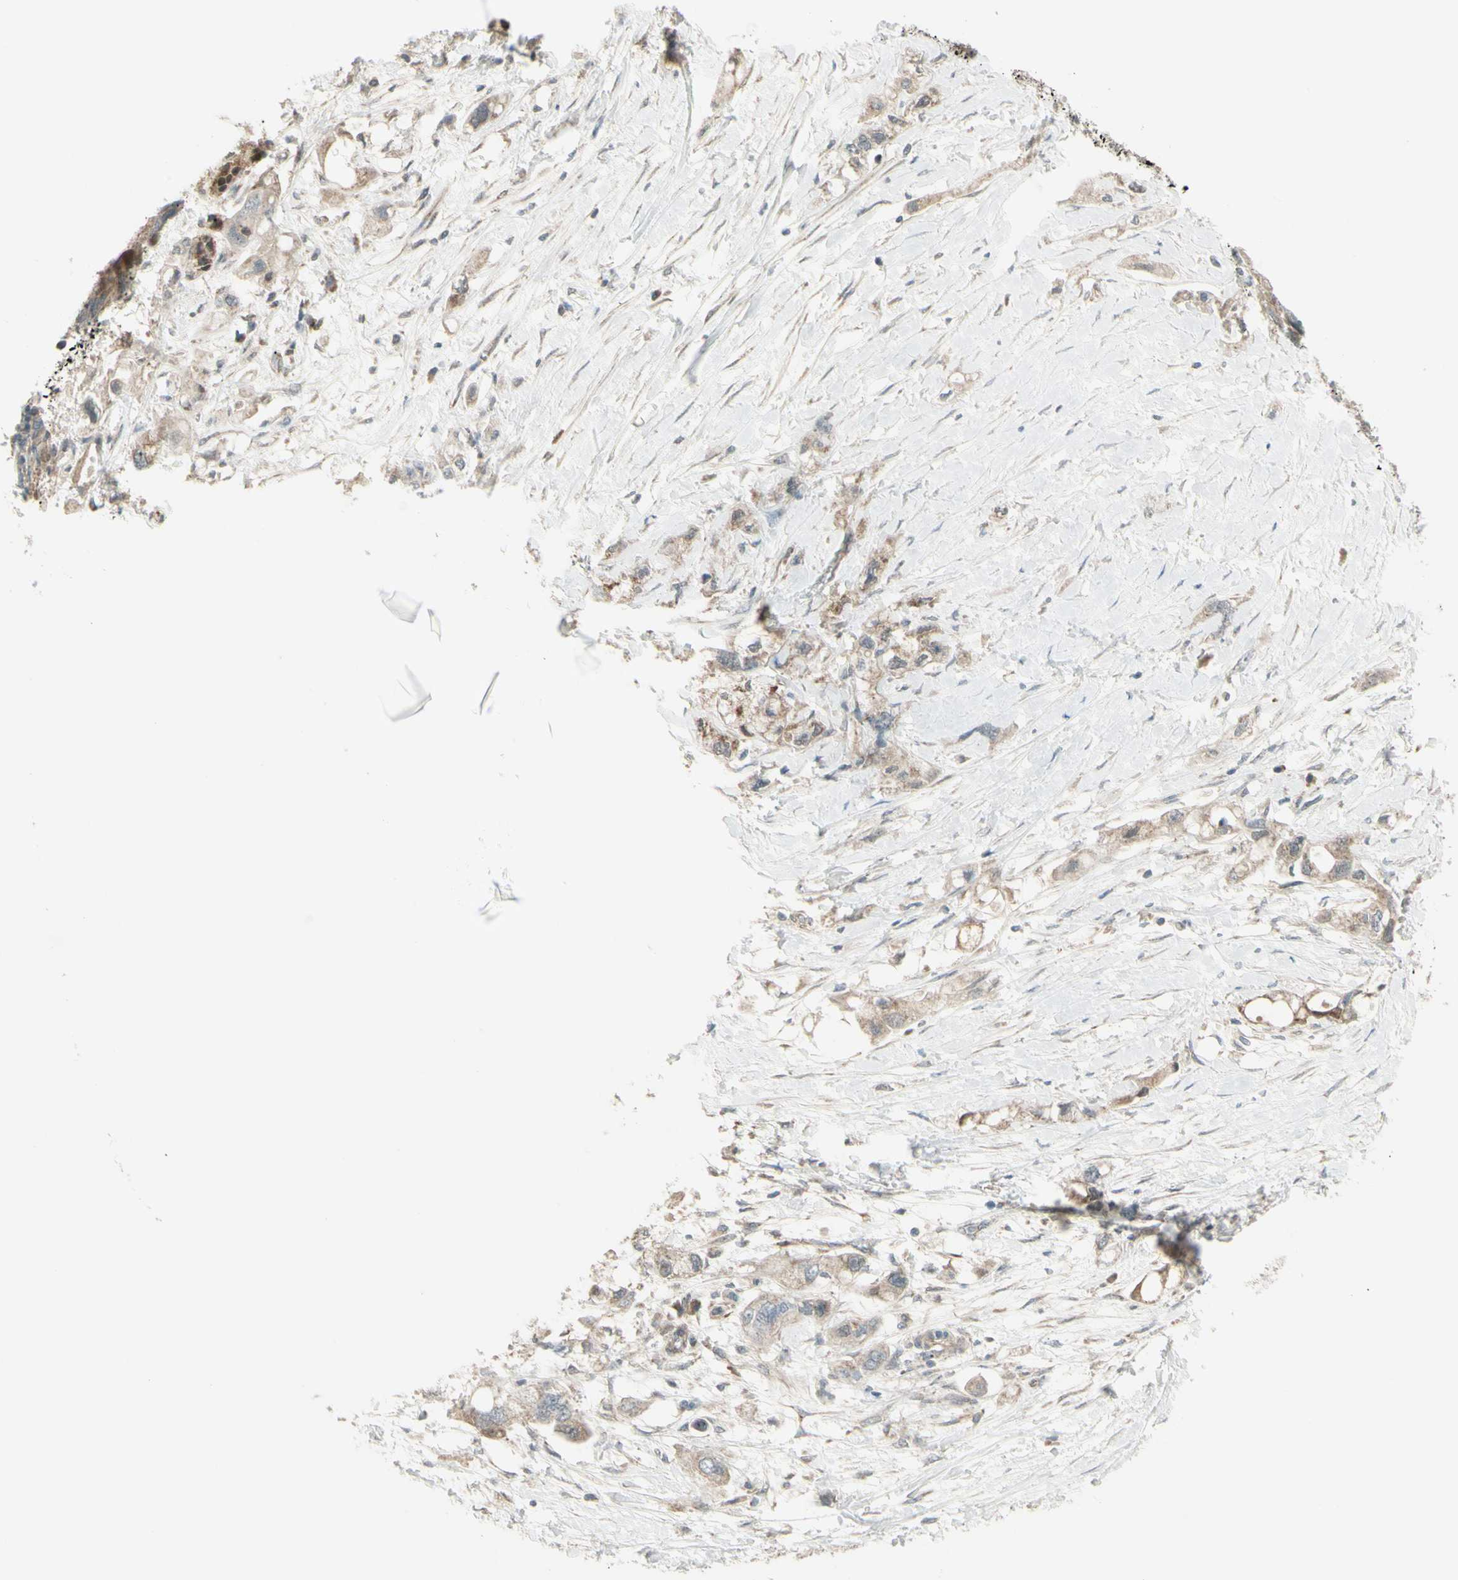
{"staining": {"intensity": "weak", "quantity": "25%-75%", "location": "cytoplasmic/membranous"}, "tissue": "pancreatic cancer", "cell_type": "Tumor cells", "image_type": "cancer", "snomed": [{"axis": "morphology", "description": "Adenocarcinoma, NOS"}, {"axis": "topography", "description": "Pancreas"}], "caption": "The micrograph demonstrates a brown stain indicating the presence of a protein in the cytoplasmic/membranous of tumor cells in pancreatic cancer.", "gene": "NAXD", "patient": {"sex": "female", "age": 56}}